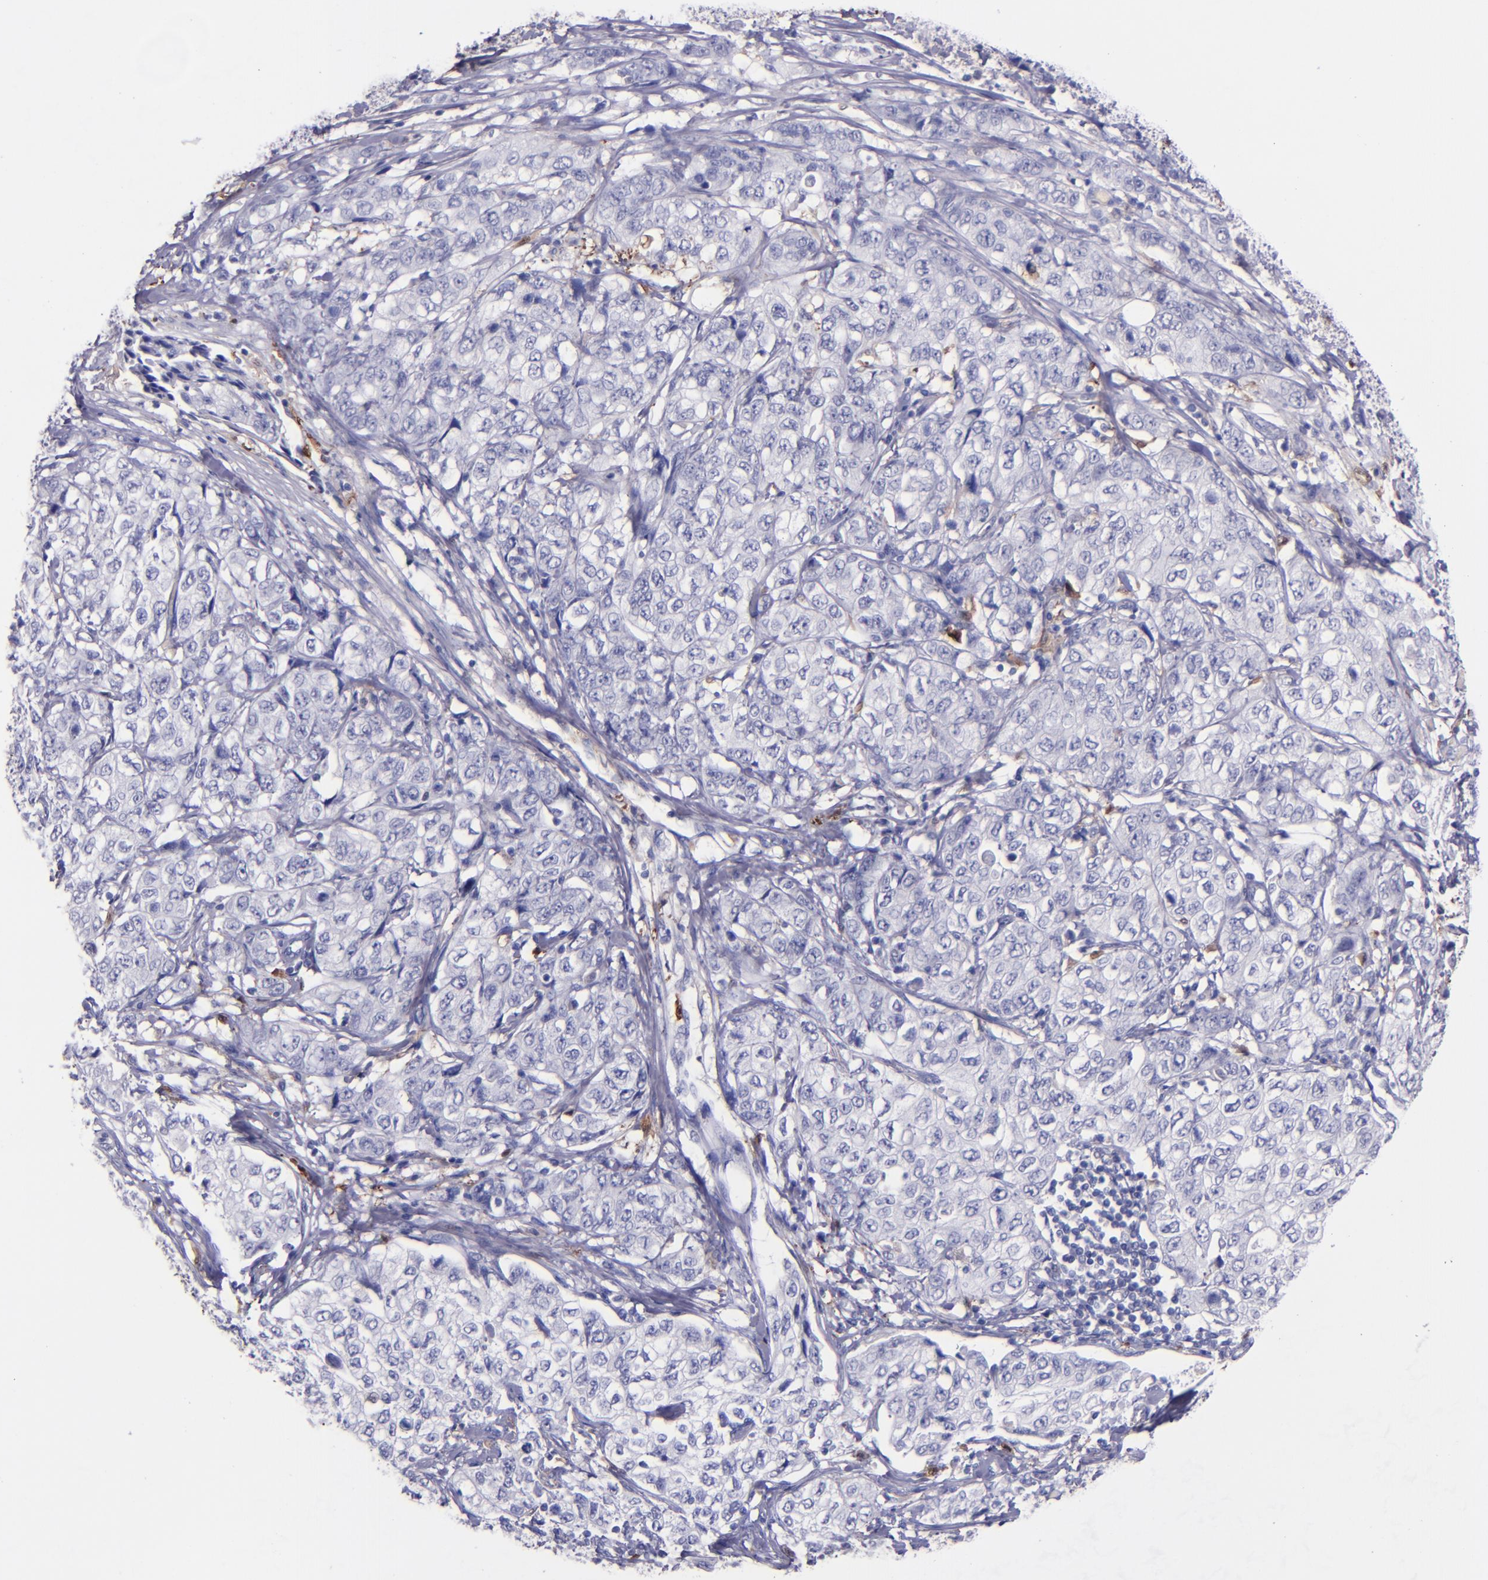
{"staining": {"intensity": "negative", "quantity": "none", "location": "none"}, "tissue": "stomach cancer", "cell_type": "Tumor cells", "image_type": "cancer", "snomed": [{"axis": "morphology", "description": "Adenocarcinoma, NOS"}, {"axis": "topography", "description": "Stomach"}], "caption": "A photomicrograph of stomach adenocarcinoma stained for a protein shows no brown staining in tumor cells.", "gene": "F13A1", "patient": {"sex": "male", "age": 48}}